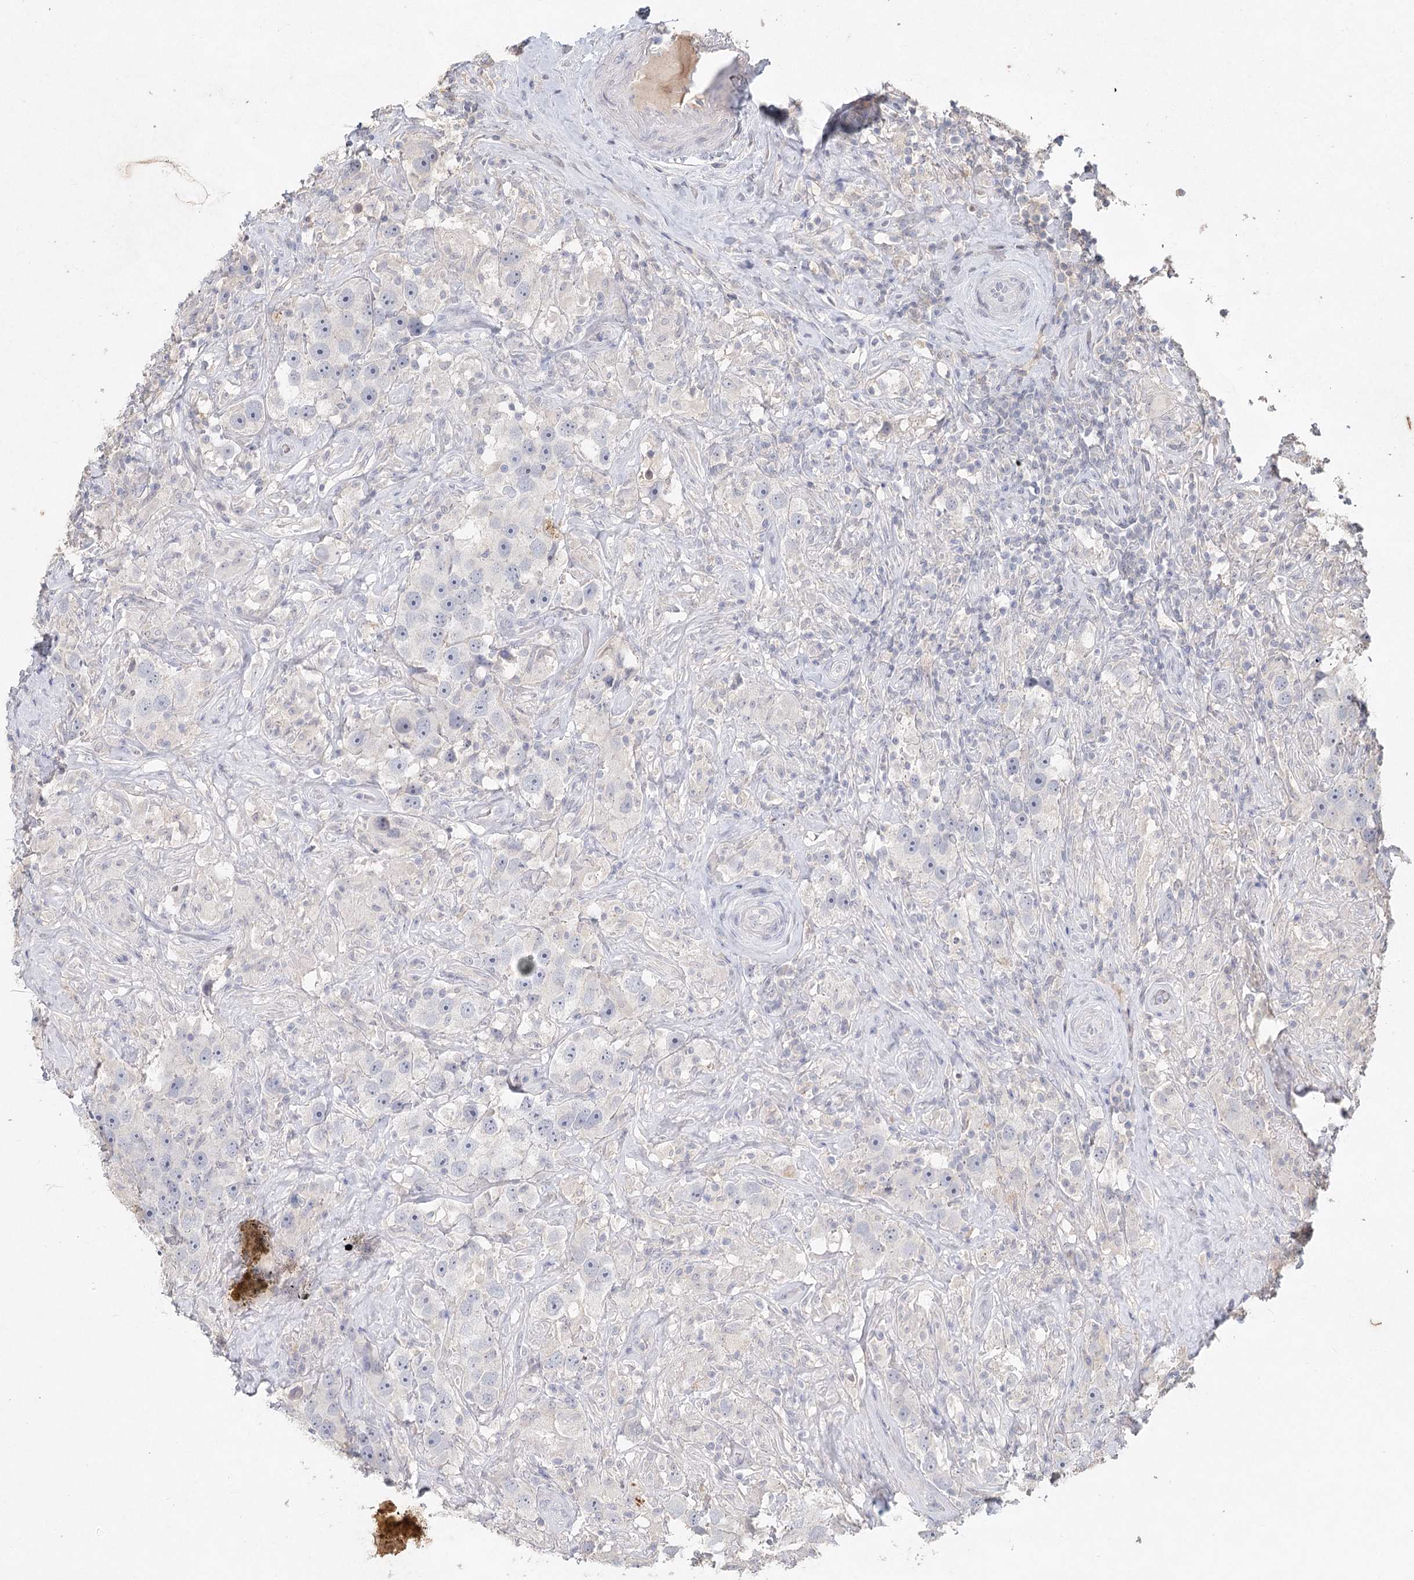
{"staining": {"intensity": "negative", "quantity": "none", "location": "none"}, "tissue": "testis cancer", "cell_type": "Tumor cells", "image_type": "cancer", "snomed": [{"axis": "morphology", "description": "Seminoma, NOS"}, {"axis": "topography", "description": "Testis"}], "caption": "The photomicrograph reveals no staining of tumor cells in testis cancer (seminoma).", "gene": "ARSI", "patient": {"sex": "male", "age": 49}}